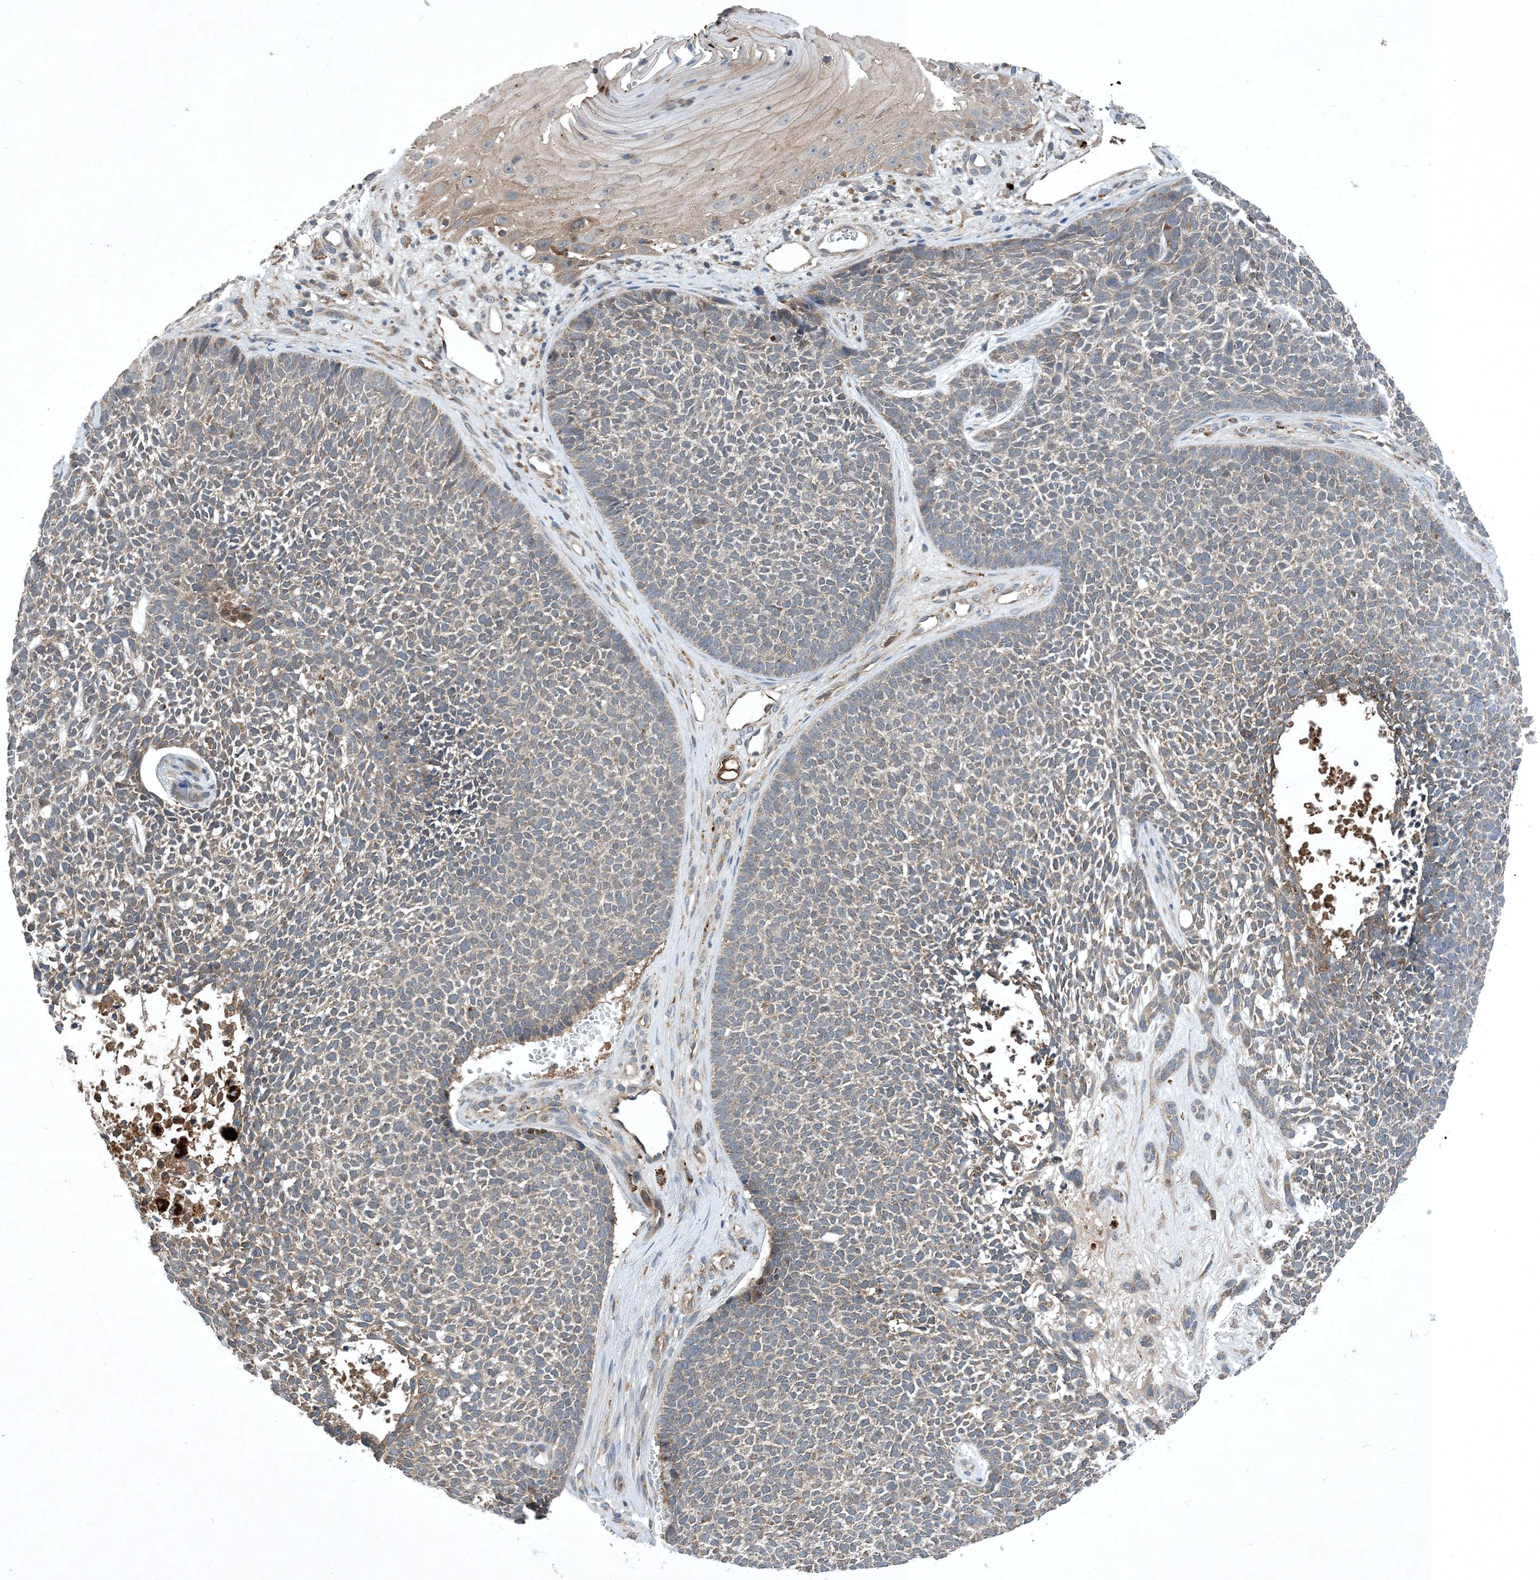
{"staining": {"intensity": "weak", "quantity": "25%-75%", "location": "cytoplasmic/membranous"}, "tissue": "skin cancer", "cell_type": "Tumor cells", "image_type": "cancer", "snomed": [{"axis": "morphology", "description": "Basal cell carcinoma"}, {"axis": "topography", "description": "Skin"}], "caption": "A histopathology image of human skin basal cell carcinoma stained for a protein shows weak cytoplasmic/membranous brown staining in tumor cells.", "gene": "STK19", "patient": {"sex": "female", "age": 84}}